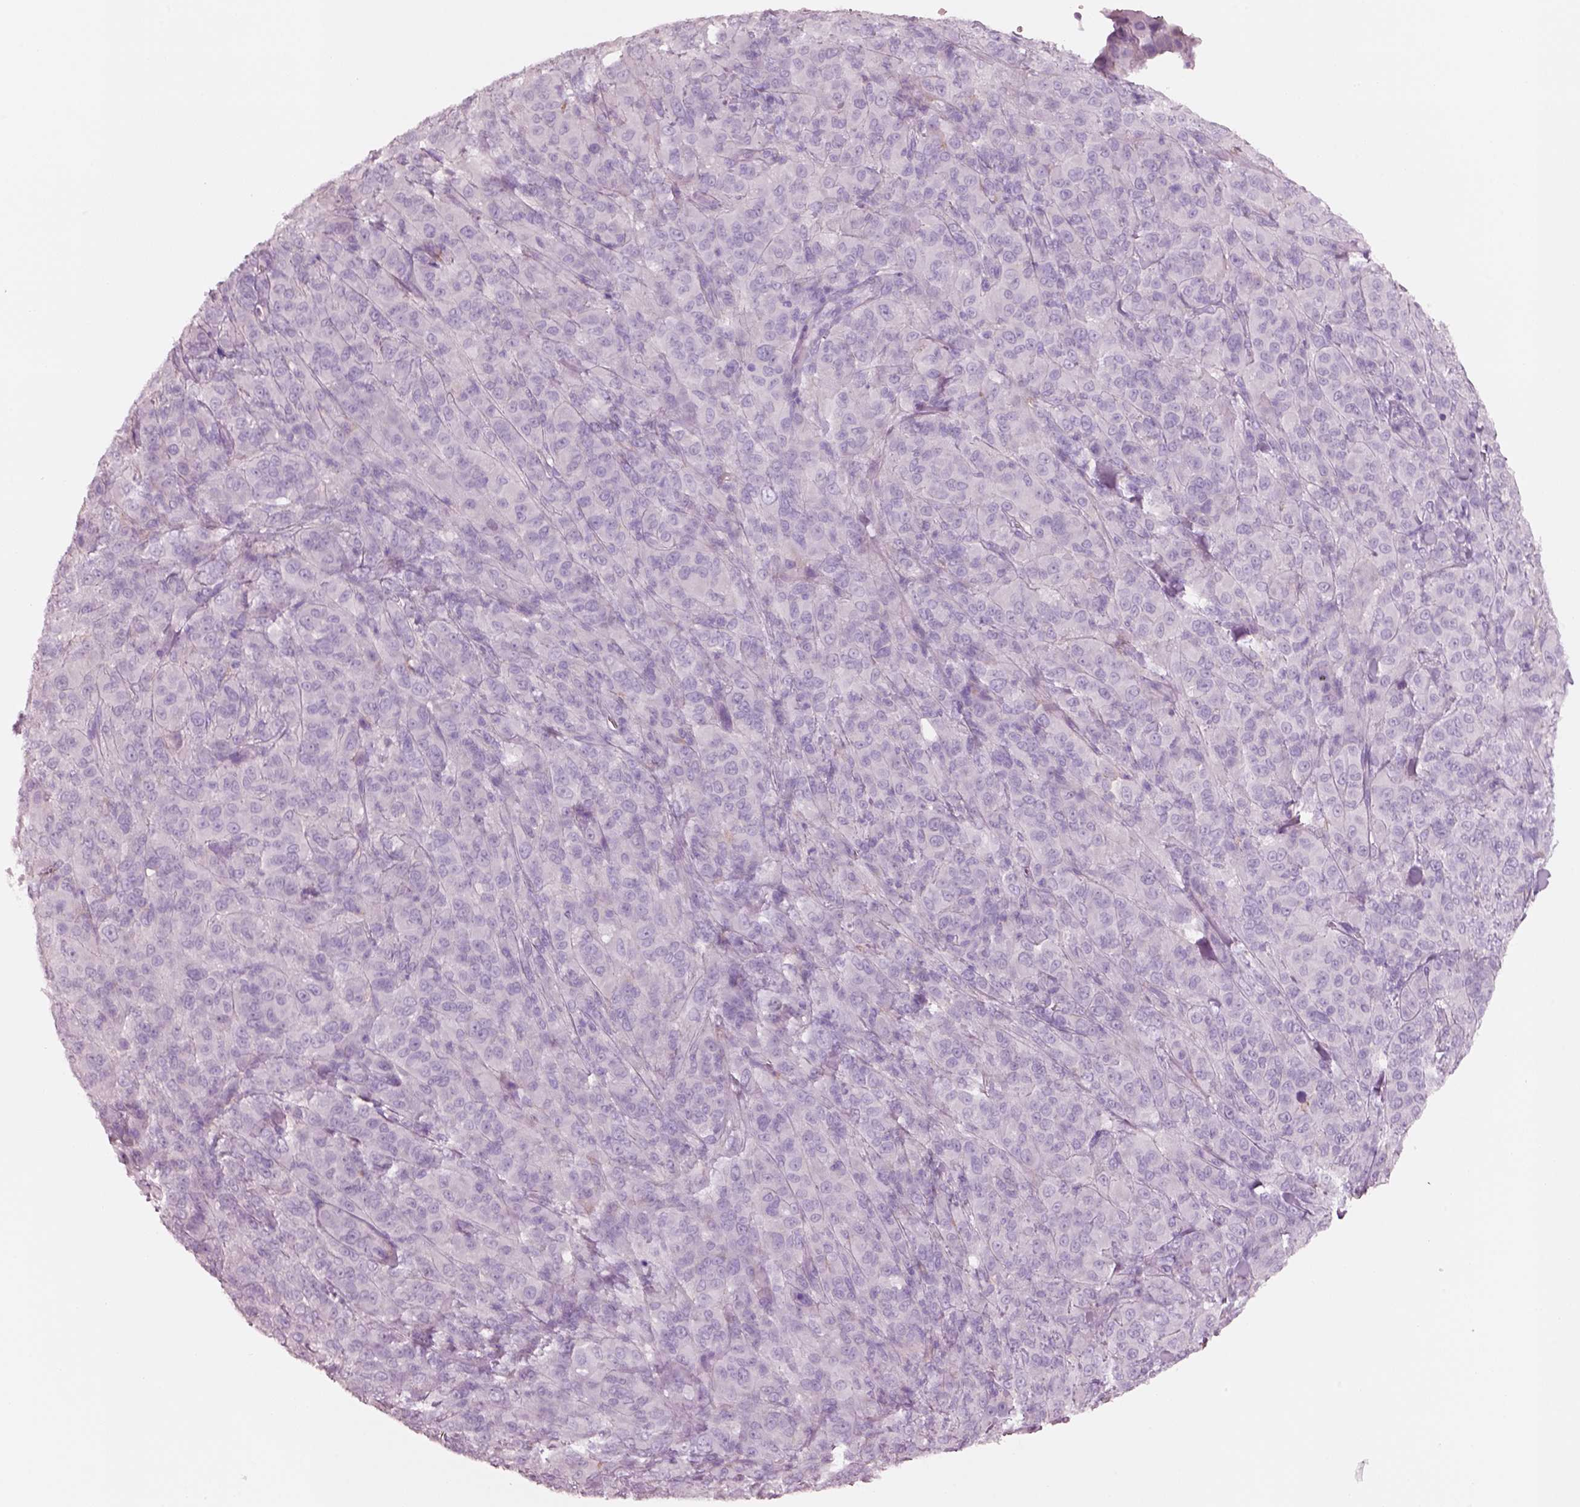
{"staining": {"intensity": "negative", "quantity": "none", "location": "none"}, "tissue": "melanoma", "cell_type": "Tumor cells", "image_type": "cancer", "snomed": [{"axis": "morphology", "description": "Malignant melanoma, NOS"}, {"axis": "topography", "description": "Skin"}], "caption": "This is an immunohistochemistry (IHC) photomicrograph of human melanoma. There is no expression in tumor cells.", "gene": "PNOC", "patient": {"sex": "female", "age": 87}}